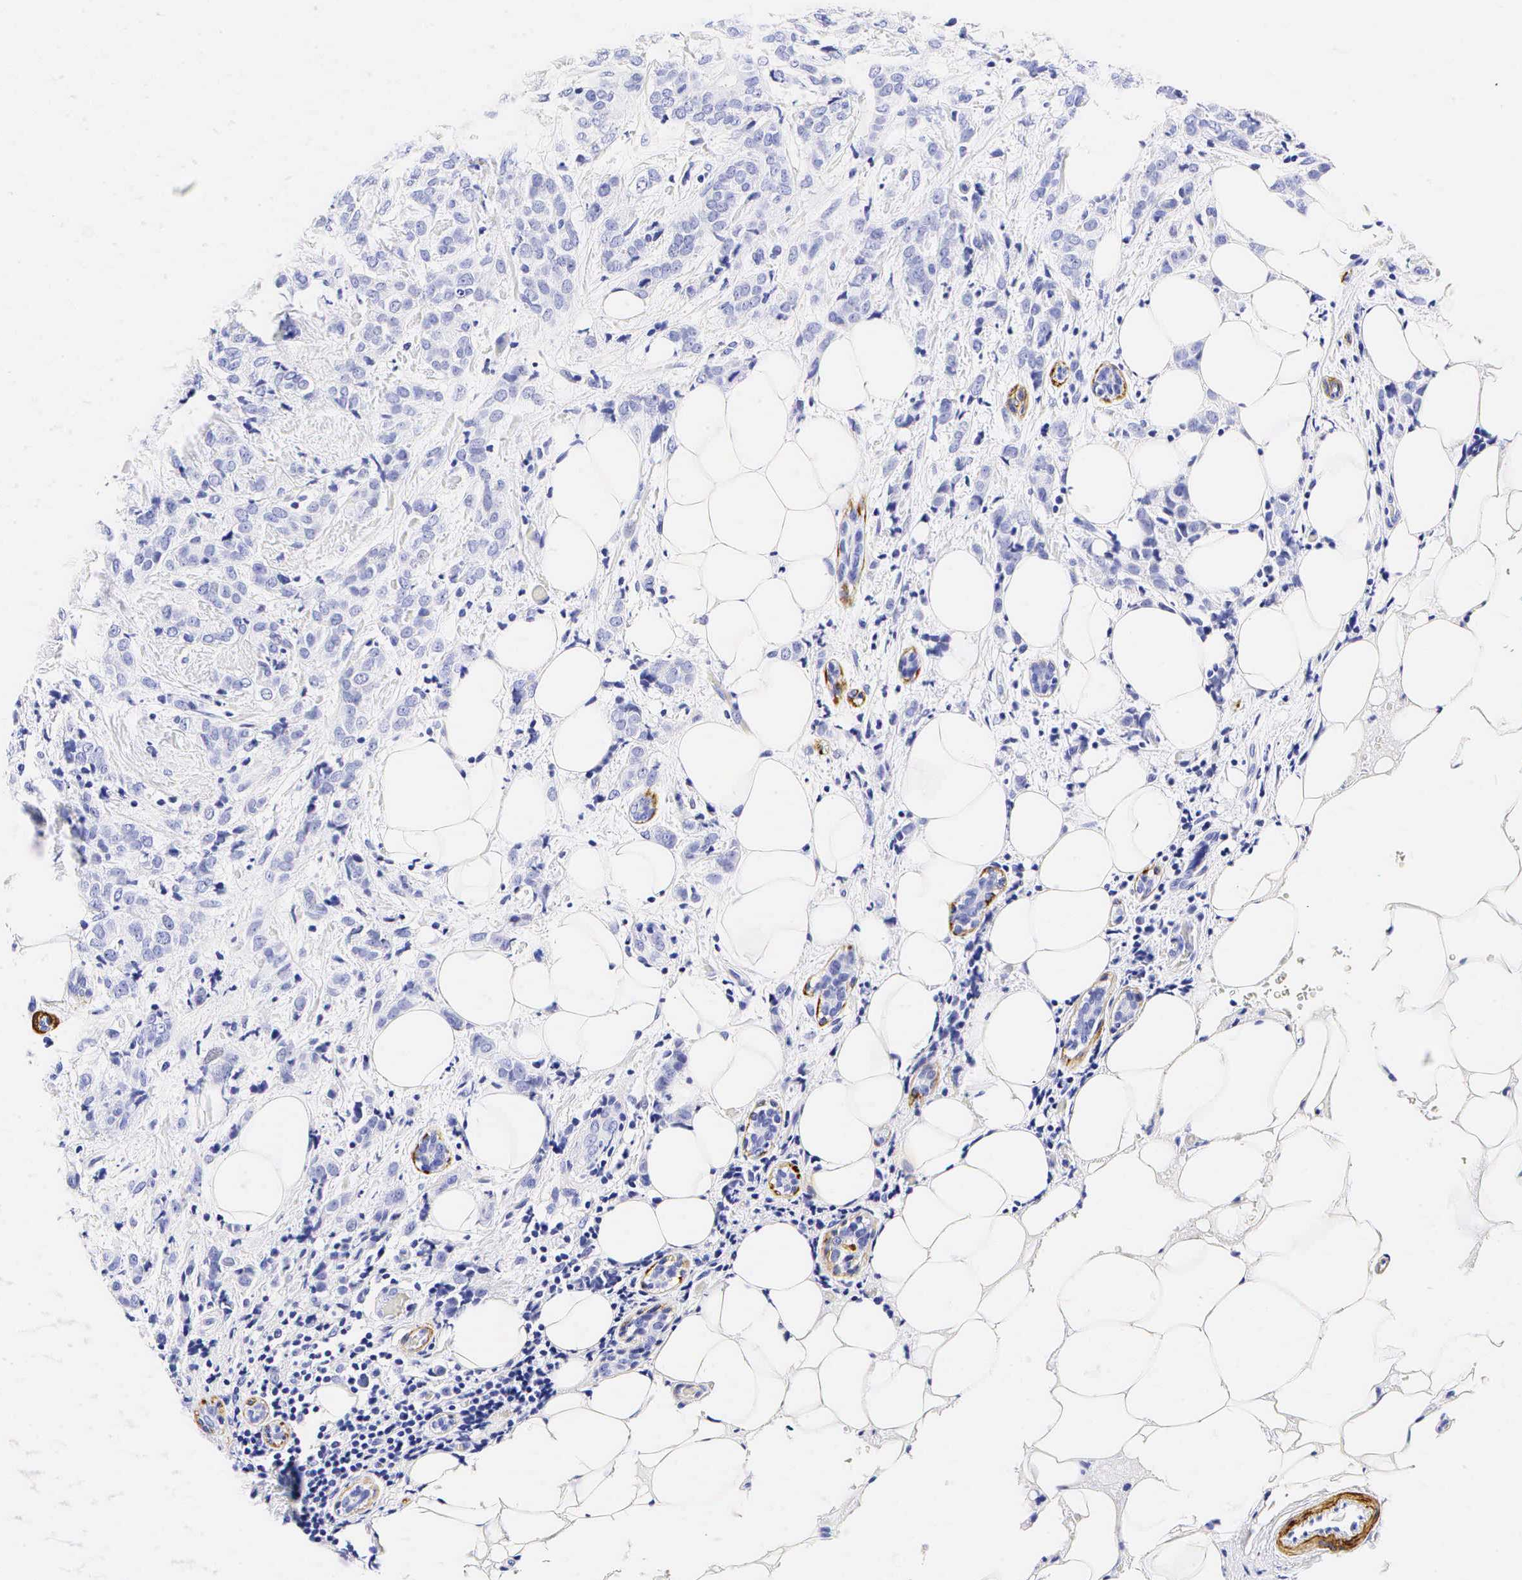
{"staining": {"intensity": "negative", "quantity": "none", "location": "none"}, "tissue": "breast cancer", "cell_type": "Tumor cells", "image_type": "cancer", "snomed": [{"axis": "morphology", "description": "Duct carcinoma"}, {"axis": "topography", "description": "Breast"}], "caption": "Tumor cells show no significant protein expression in invasive ductal carcinoma (breast). (DAB (3,3'-diaminobenzidine) immunohistochemistry (IHC) with hematoxylin counter stain).", "gene": "CALD1", "patient": {"sex": "female", "age": 53}}